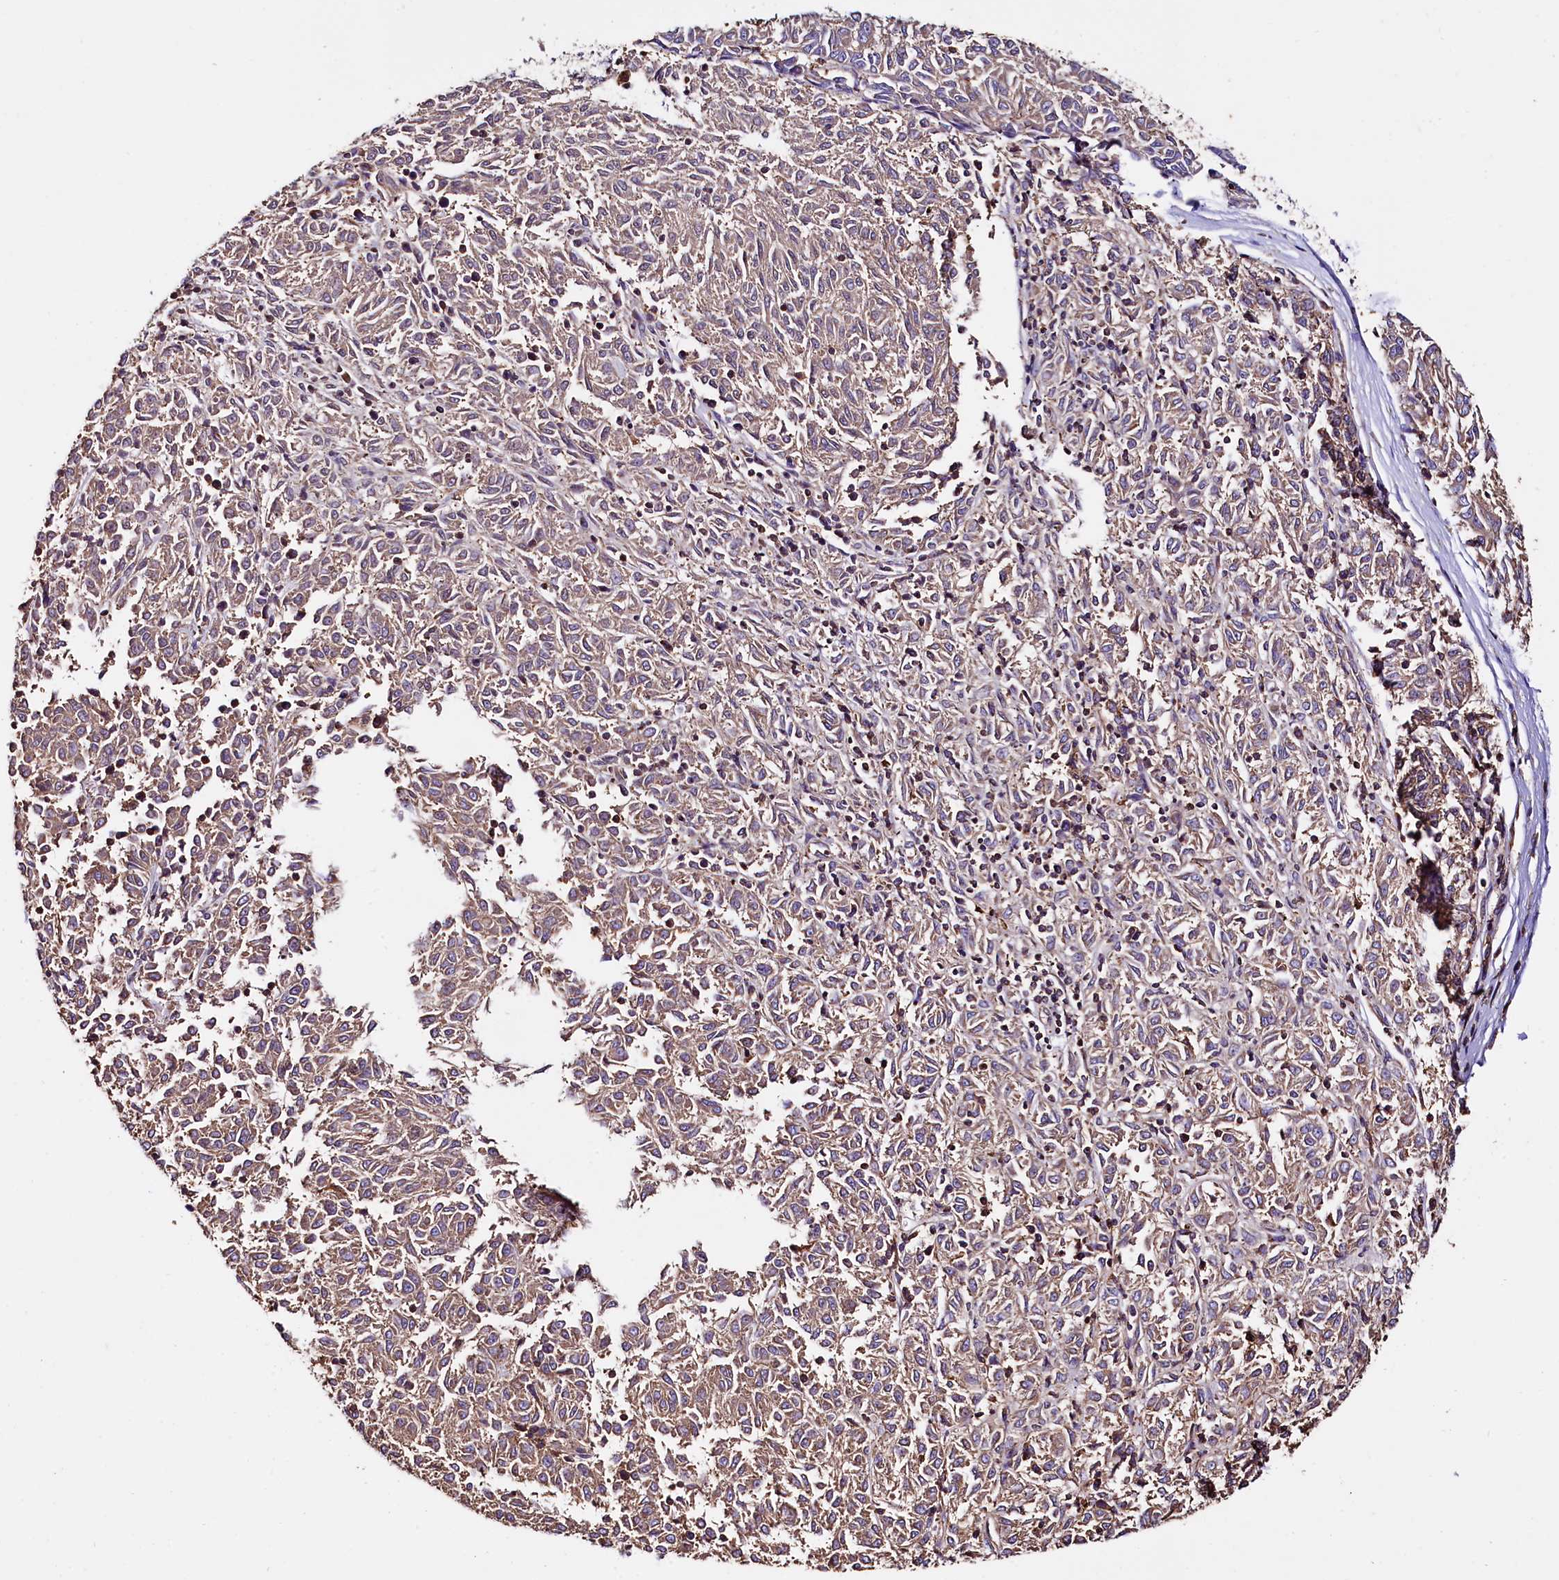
{"staining": {"intensity": "weak", "quantity": "<25%", "location": "cytoplasmic/membranous"}, "tissue": "melanoma", "cell_type": "Tumor cells", "image_type": "cancer", "snomed": [{"axis": "morphology", "description": "Malignant melanoma, NOS"}, {"axis": "topography", "description": "Skin"}], "caption": "There is no significant expression in tumor cells of malignant melanoma.", "gene": "RARS2", "patient": {"sex": "female", "age": 72}}